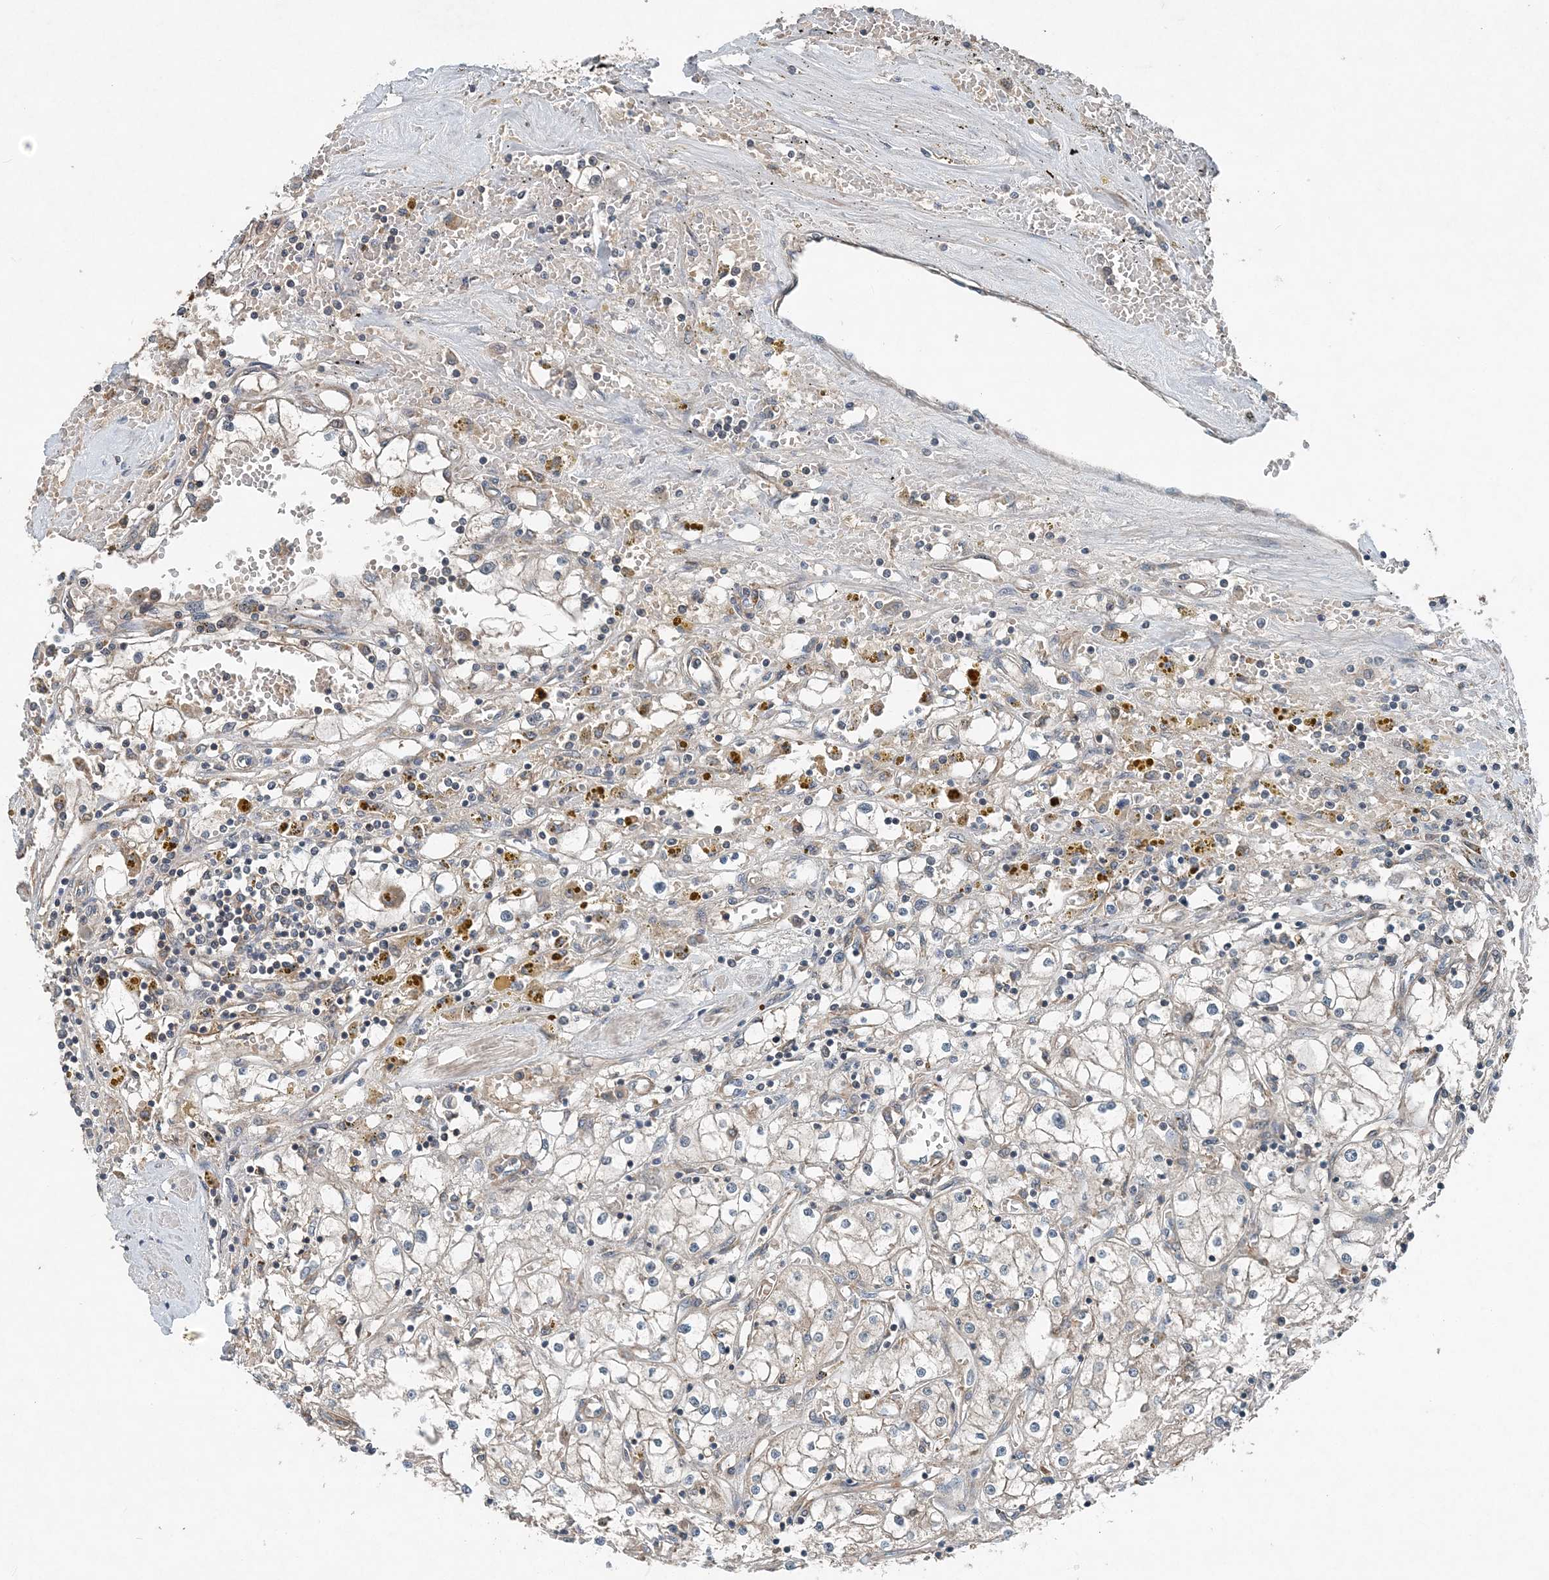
{"staining": {"intensity": "negative", "quantity": "none", "location": "none"}, "tissue": "renal cancer", "cell_type": "Tumor cells", "image_type": "cancer", "snomed": [{"axis": "morphology", "description": "Adenocarcinoma, NOS"}, {"axis": "topography", "description": "Kidney"}], "caption": "Tumor cells are negative for brown protein staining in renal cancer.", "gene": "SMPD3", "patient": {"sex": "male", "age": 56}}